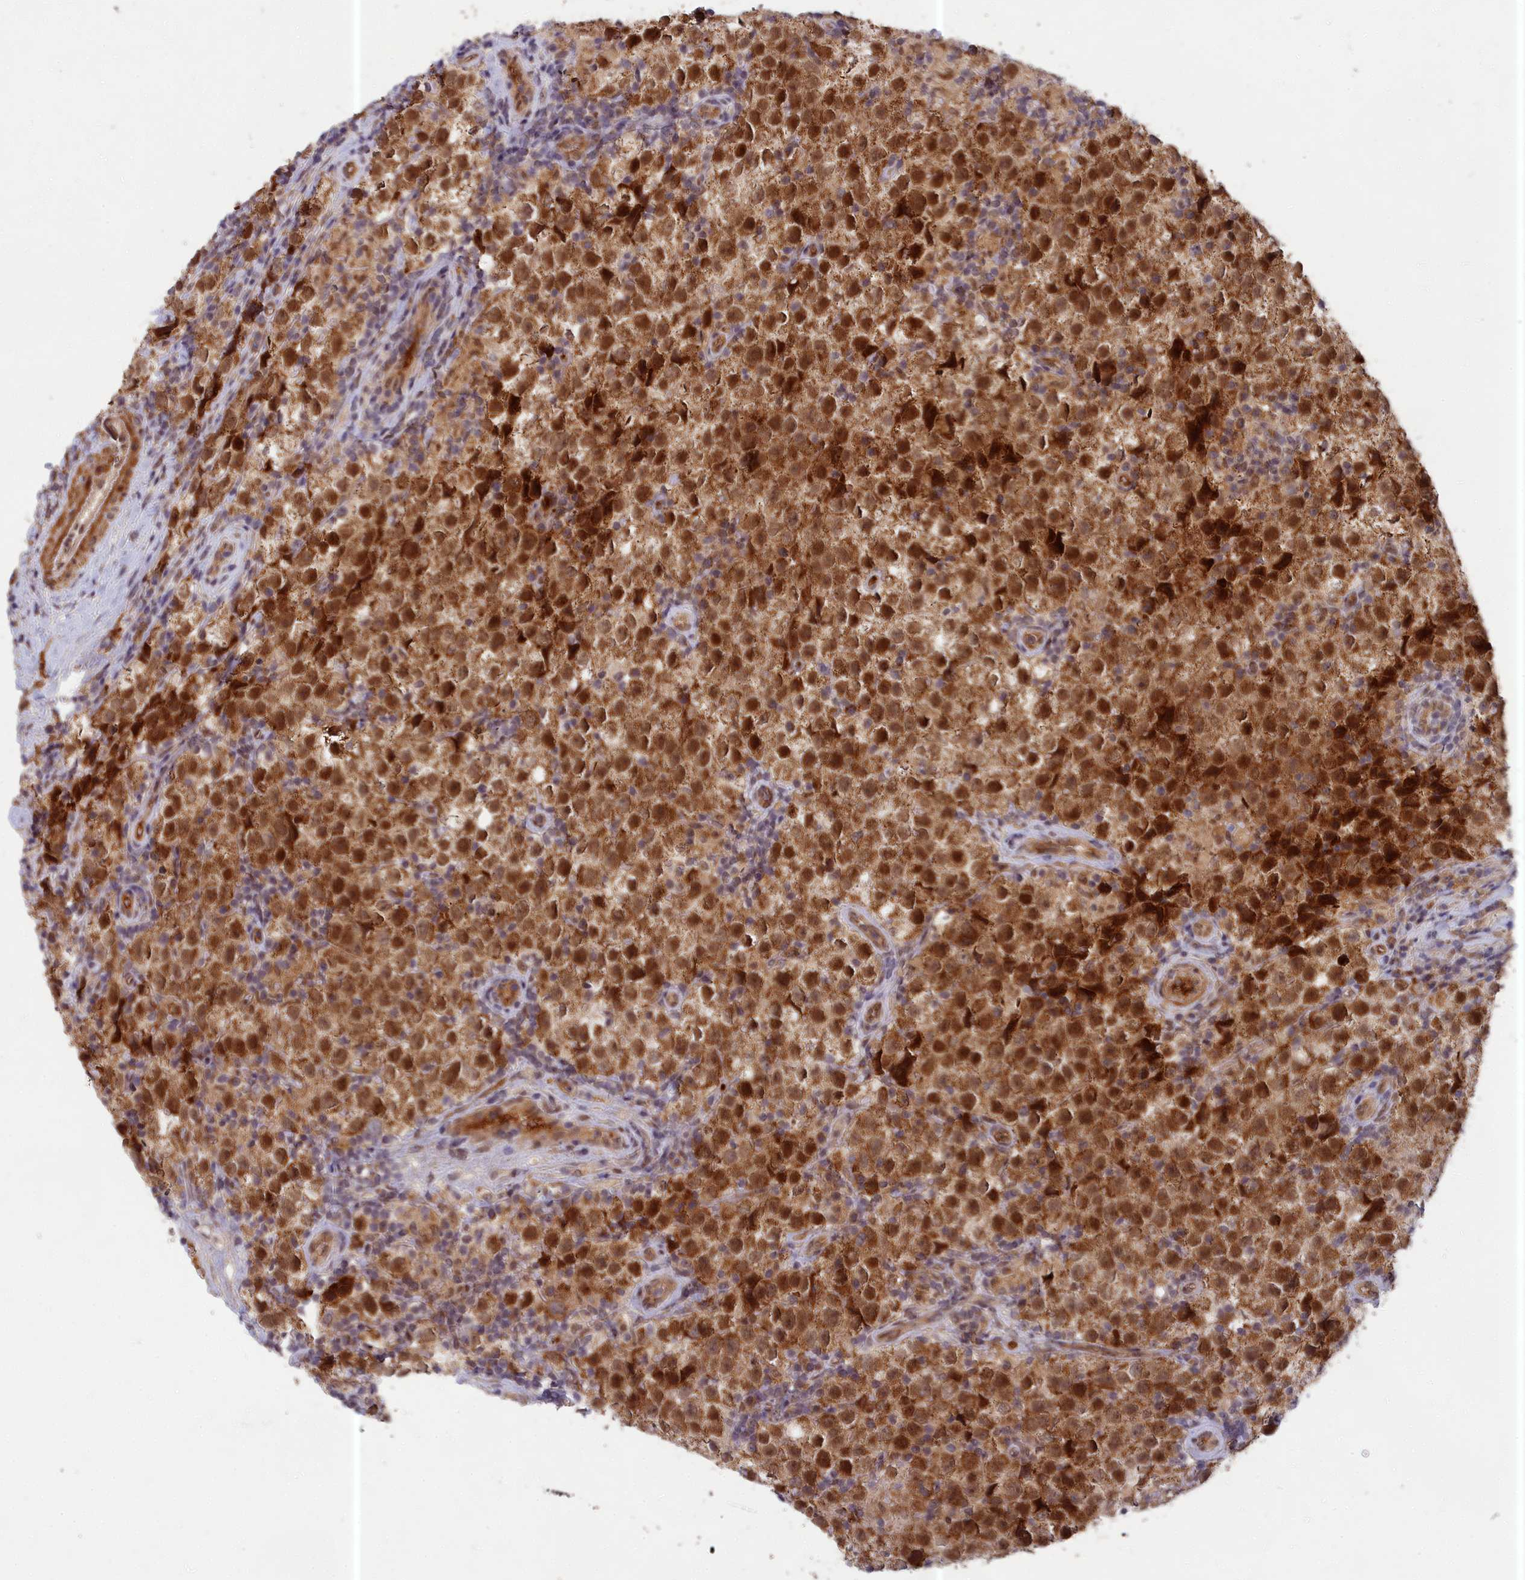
{"staining": {"intensity": "strong", "quantity": ">75%", "location": "cytoplasmic/membranous,nuclear"}, "tissue": "testis cancer", "cell_type": "Tumor cells", "image_type": "cancer", "snomed": [{"axis": "morphology", "description": "Seminoma, NOS"}, {"axis": "morphology", "description": "Carcinoma, Embryonal, NOS"}, {"axis": "topography", "description": "Testis"}], "caption": "Human embryonal carcinoma (testis) stained for a protein (brown) demonstrates strong cytoplasmic/membranous and nuclear positive expression in approximately >75% of tumor cells.", "gene": "EARS2", "patient": {"sex": "male", "age": 41}}